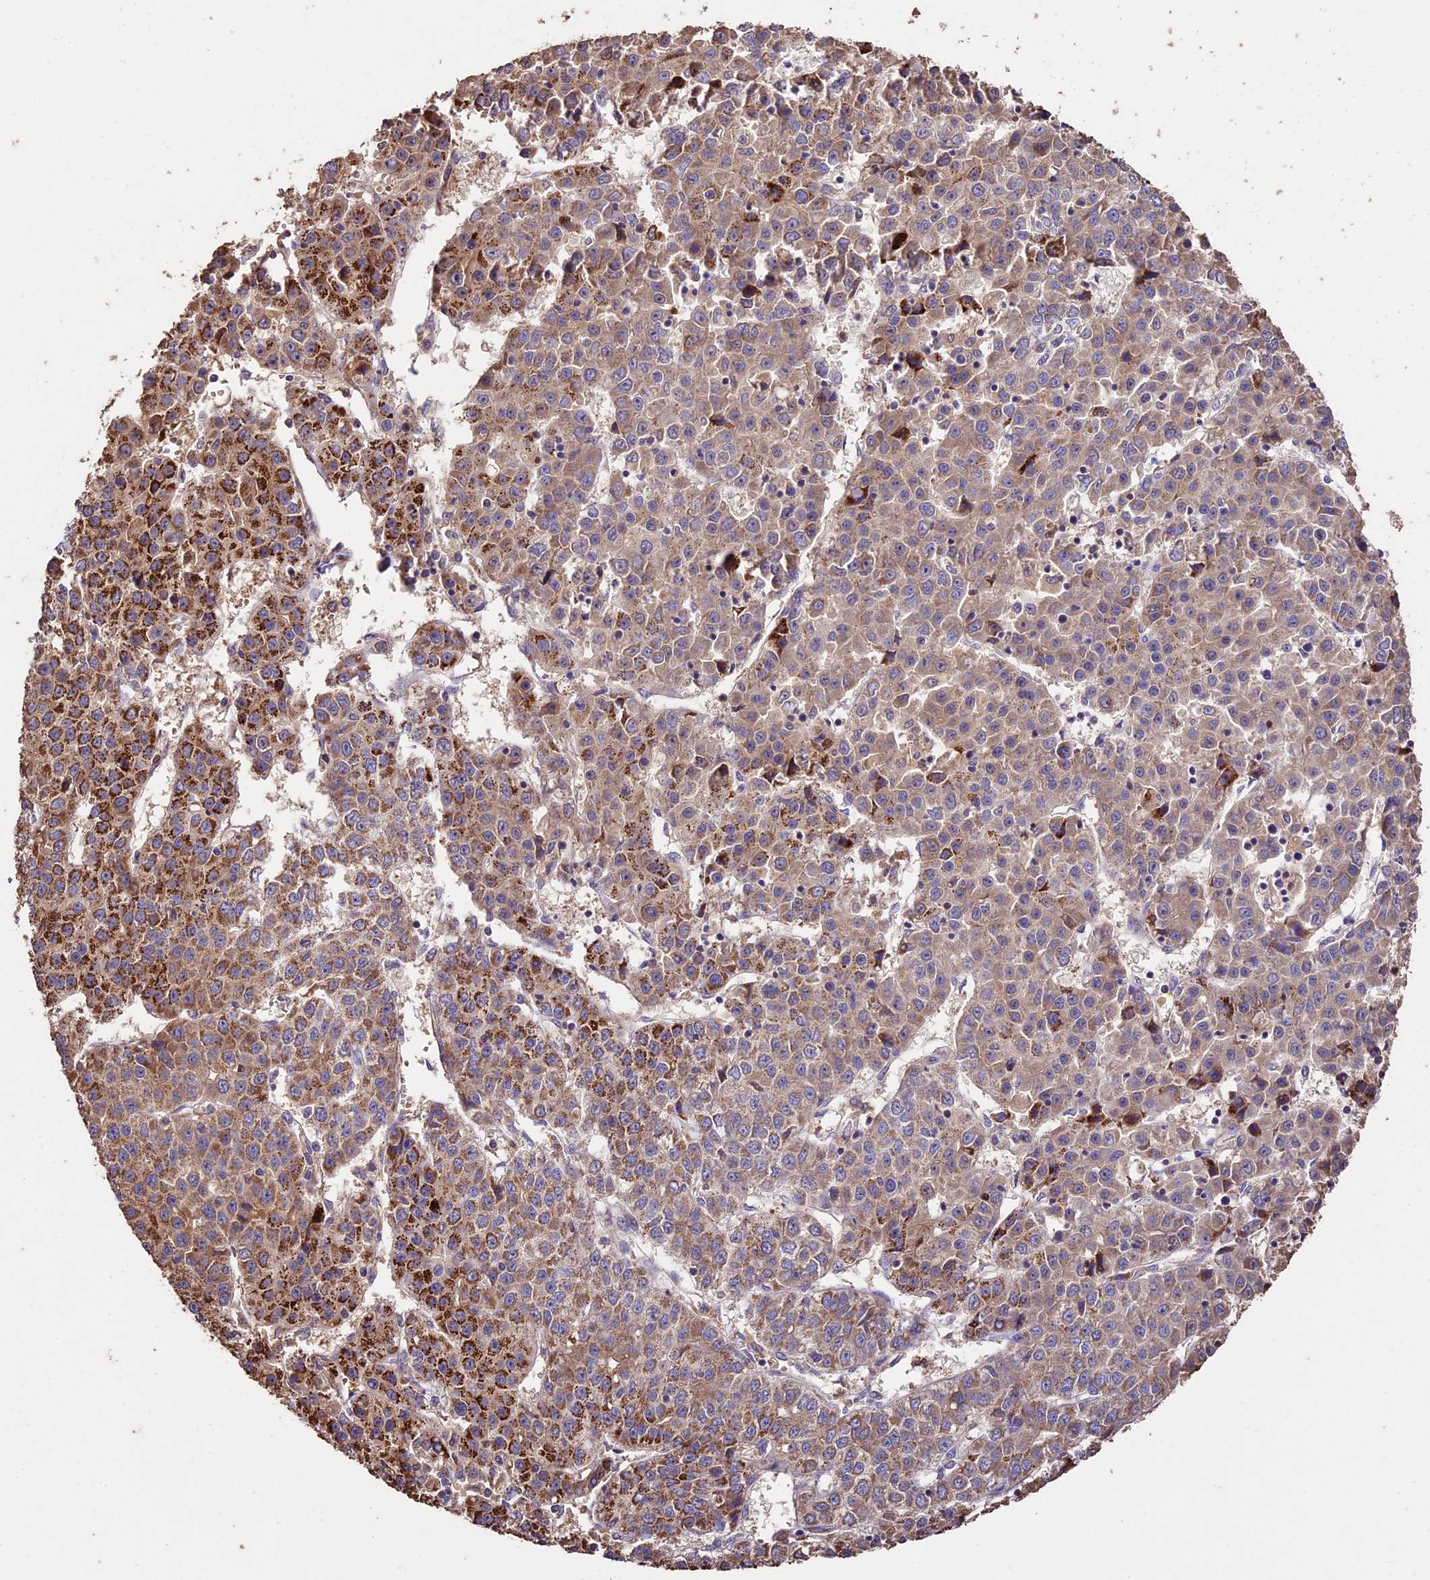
{"staining": {"intensity": "strong", "quantity": "25%-75%", "location": "cytoplasmic/membranous"}, "tissue": "liver cancer", "cell_type": "Tumor cells", "image_type": "cancer", "snomed": [{"axis": "morphology", "description": "Carcinoma, Hepatocellular, NOS"}, {"axis": "topography", "description": "Liver"}], "caption": "Immunohistochemical staining of human liver cancer (hepatocellular carcinoma) demonstrates strong cytoplasmic/membranous protein staining in about 25%-75% of tumor cells.", "gene": "CRLF1", "patient": {"sex": "female", "age": 53}}